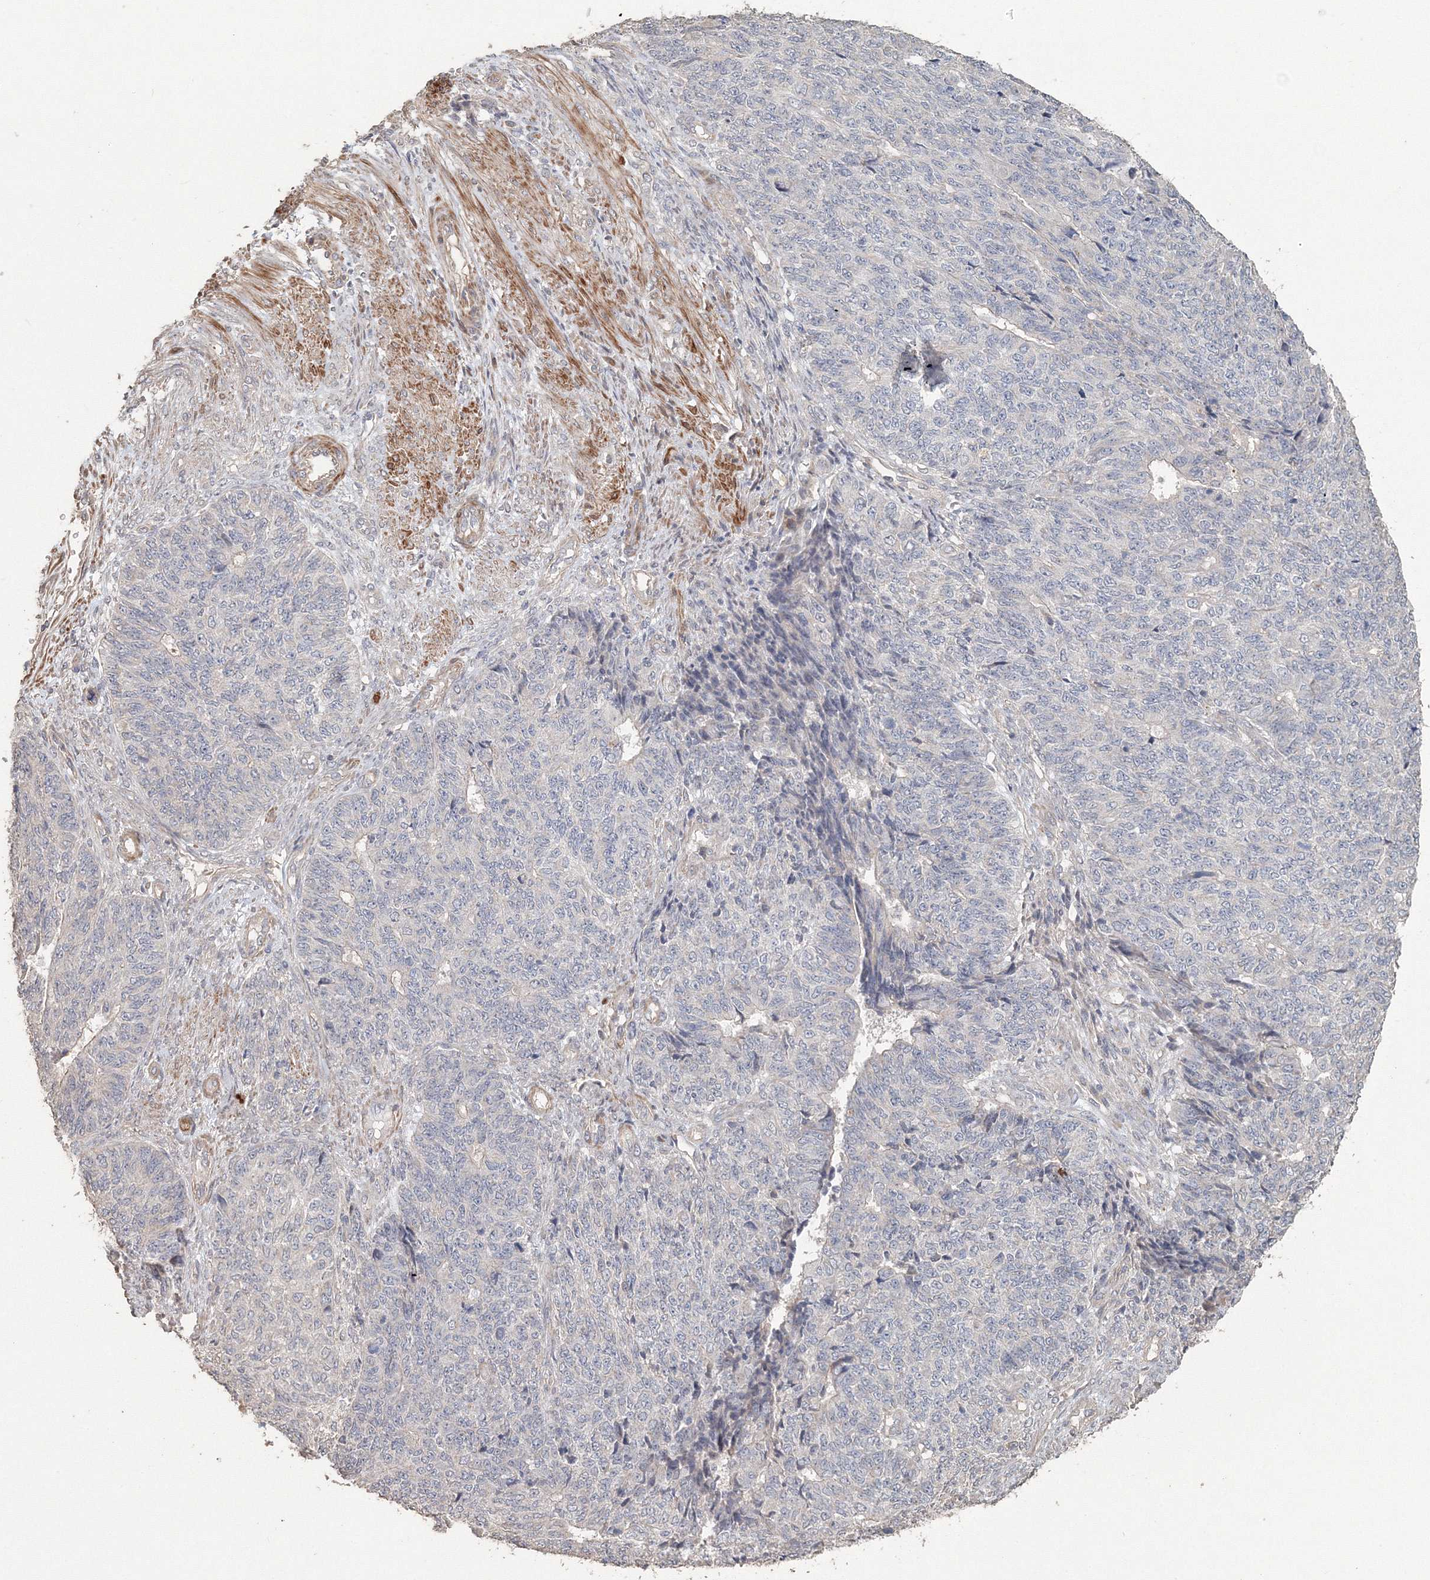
{"staining": {"intensity": "negative", "quantity": "none", "location": "none"}, "tissue": "endometrial cancer", "cell_type": "Tumor cells", "image_type": "cancer", "snomed": [{"axis": "morphology", "description": "Adenocarcinoma, NOS"}, {"axis": "topography", "description": "Endometrium"}], "caption": "Endometrial adenocarcinoma stained for a protein using immunohistochemistry (IHC) displays no staining tumor cells.", "gene": "NALF2", "patient": {"sex": "female", "age": 32}}